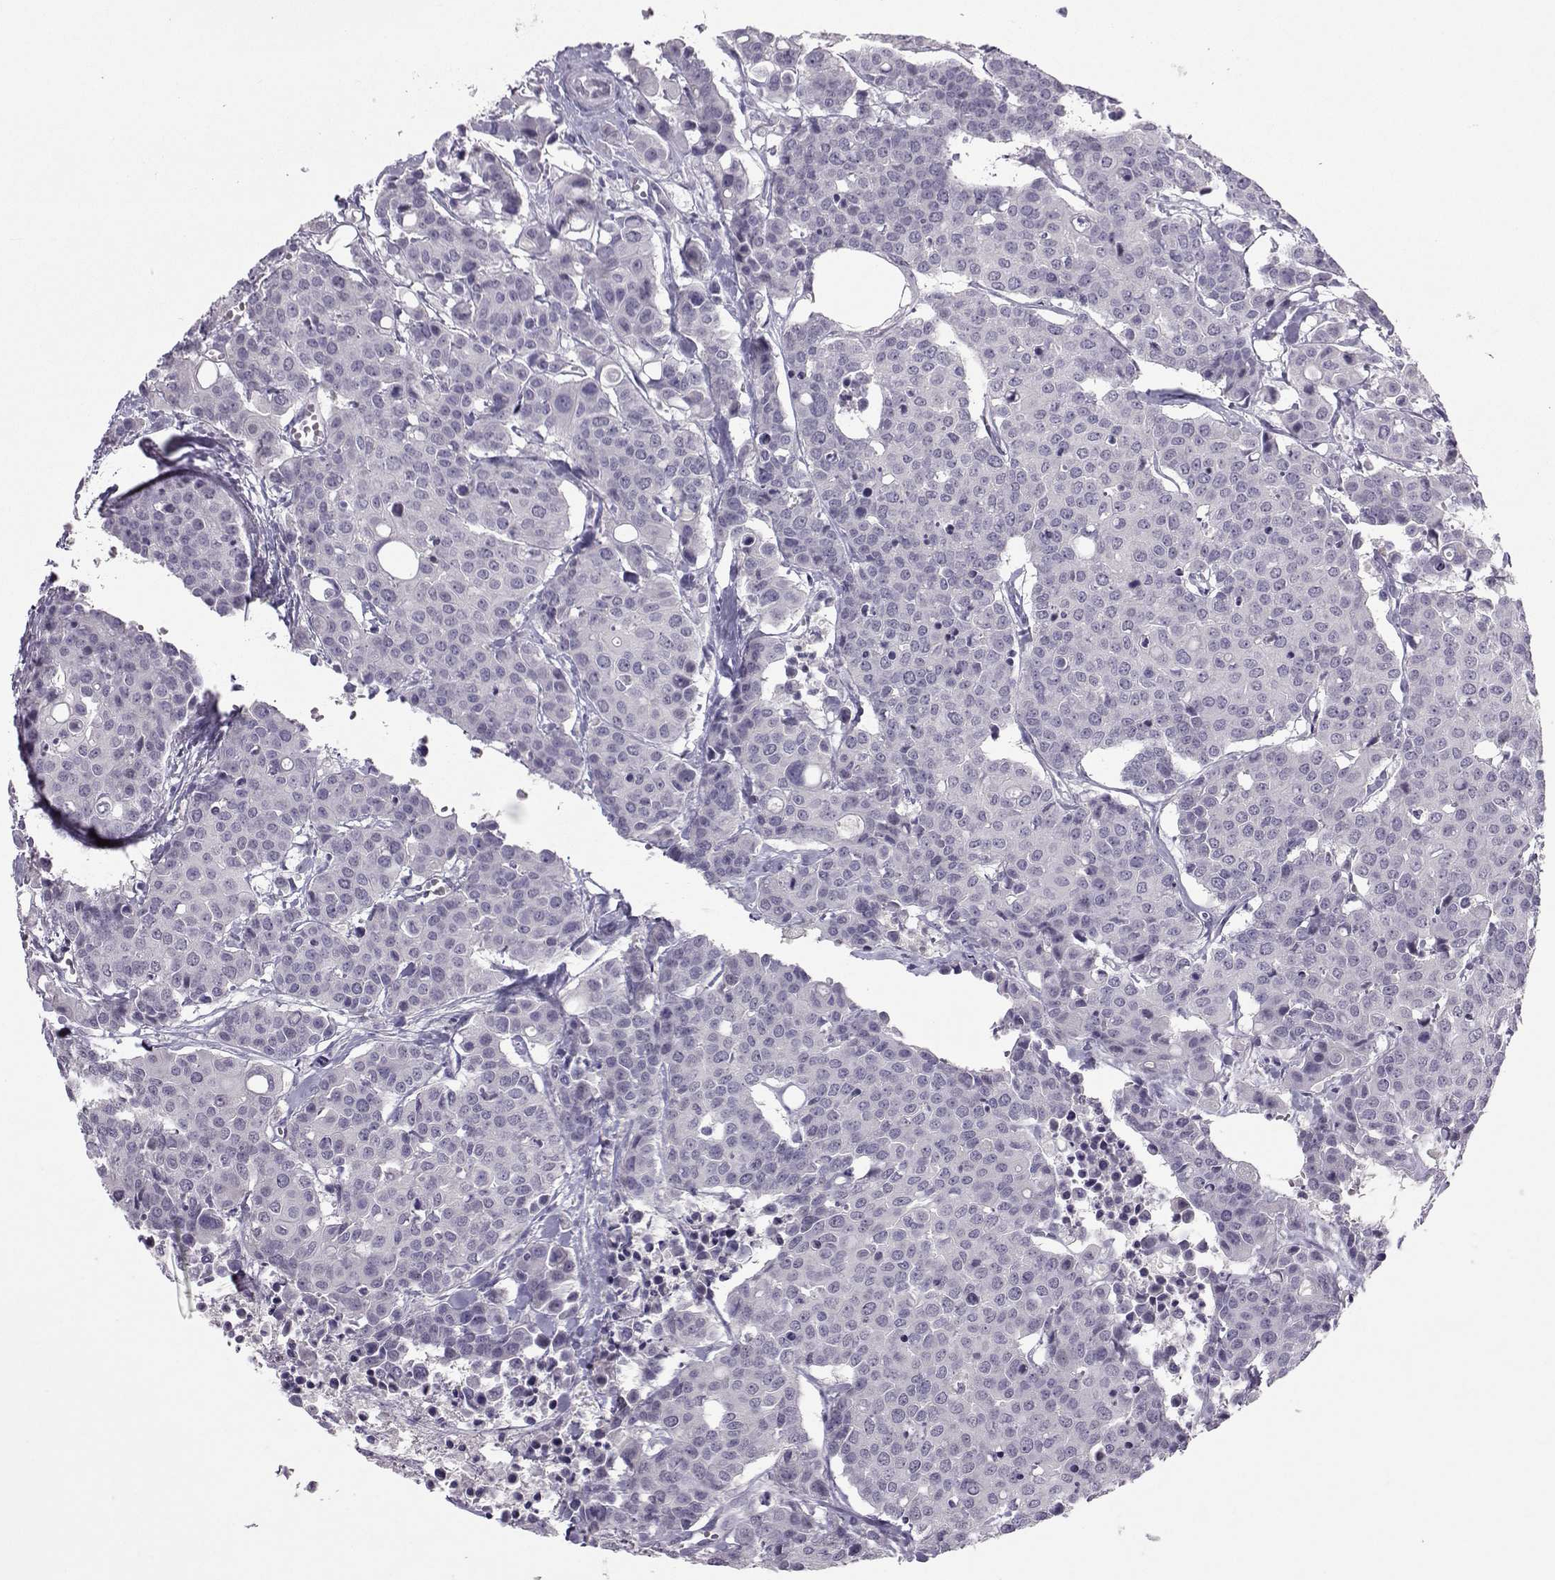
{"staining": {"intensity": "negative", "quantity": "none", "location": "none"}, "tissue": "carcinoid", "cell_type": "Tumor cells", "image_type": "cancer", "snomed": [{"axis": "morphology", "description": "Carcinoid, malignant, NOS"}, {"axis": "topography", "description": "Colon"}], "caption": "Tumor cells show no significant protein staining in malignant carcinoid.", "gene": "ASRGL1", "patient": {"sex": "male", "age": 81}}